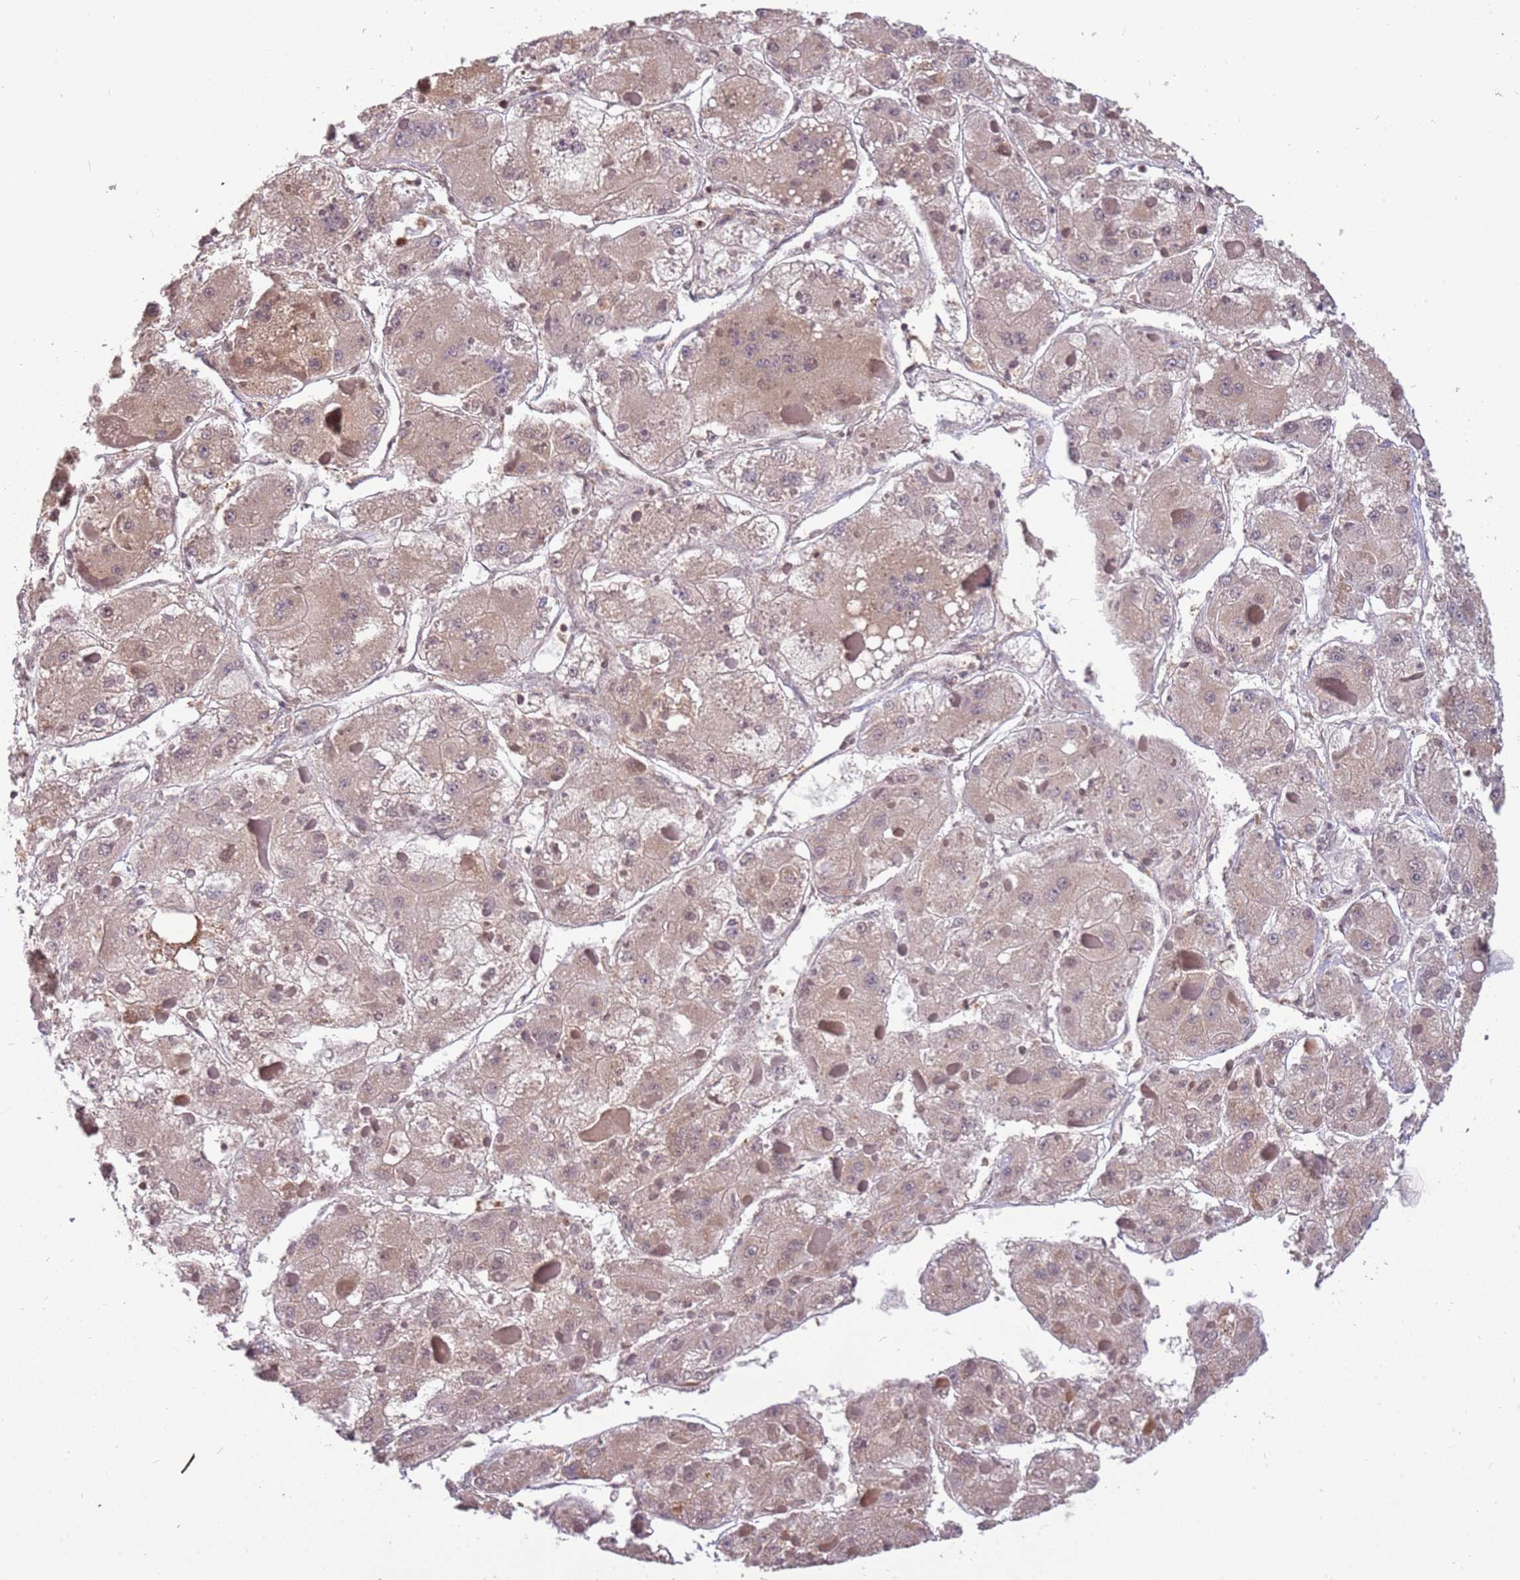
{"staining": {"intensity": "weak", "quantity": ">75%", "location": "cytoplasmic/membranous,nuclear"}, "tissue": "liver cancer", "cell_type": "Tumor cells", "image_type": "cancer", "snomed": [{"axis": "morphology", "description": "Carcinoma, Hepatocellular, NOS"}, {"axis": "topography", "description": "Liver"}], "caption": "A brown stain labels weak cytoplasmic/membranous and nuclear staining of a protein in liver hepatocellular carcinoma tumor cells.", "gene": "GBP2", "patient": {"sex": "female", "age": 73}}